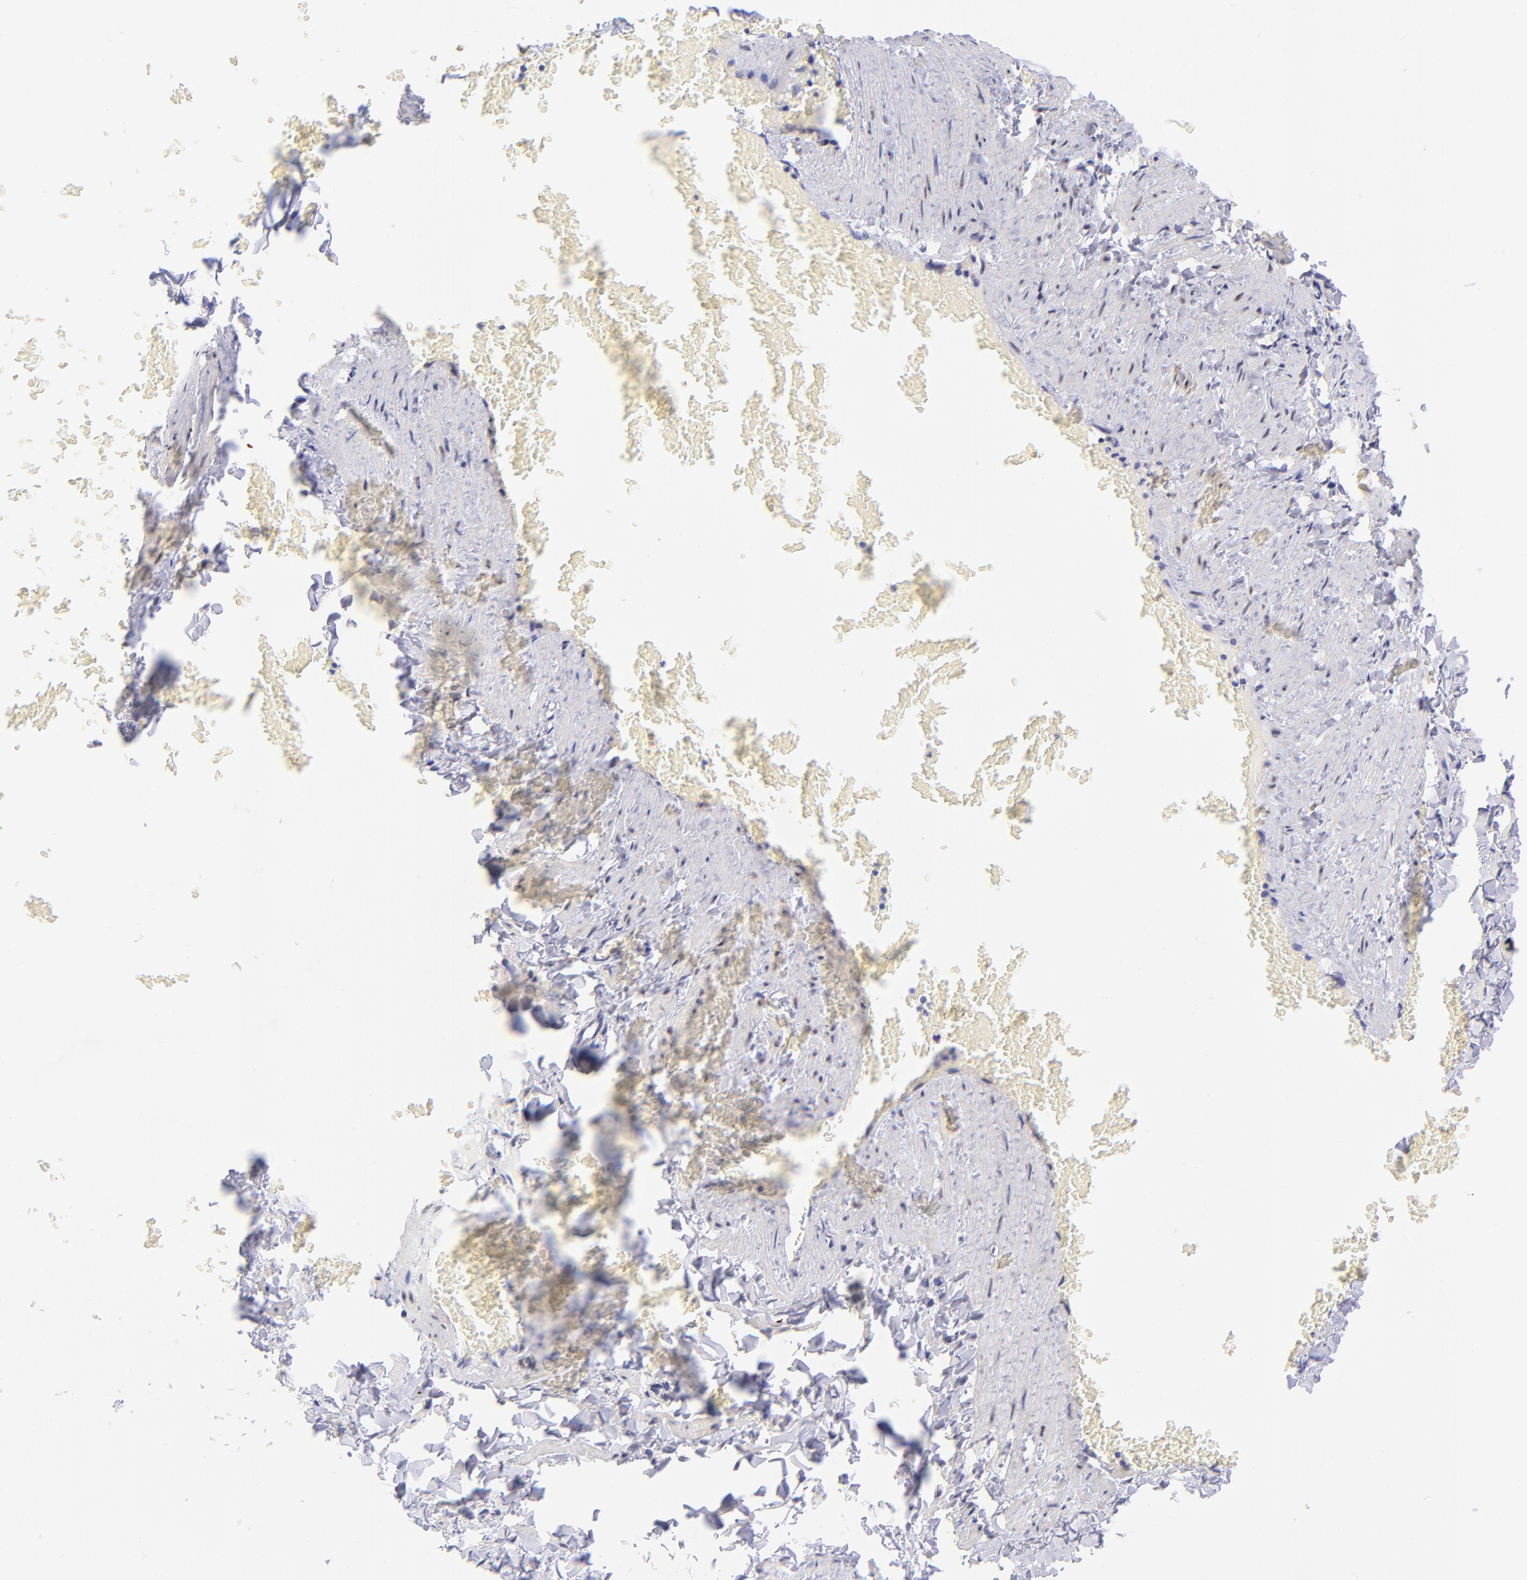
{"staining": {"intensity": "moderate", "quantity": ">75%", "location": "nuclear"}, "tissue": "adipose tissue", "cell_type": "Adipocytes", "image_type": "normal", "snomed": [{"axis": "morphology", "description": "Normal tissue, NOS"}, {"axis": "topography", "description": "Vascular tissue"}], "caption": "IHC of unremarkable human adipose tissue shows medium levels of moderate nuclear positivity in approximately >75% of adipocytes. The staining was performed using DAB to visualize the protein expression in brown, while the nuclei were stained in blue with hematoxylin (Magnification: 20x).", "gene": "SOX6", "patient": {"sex": "male", "age": 41}}